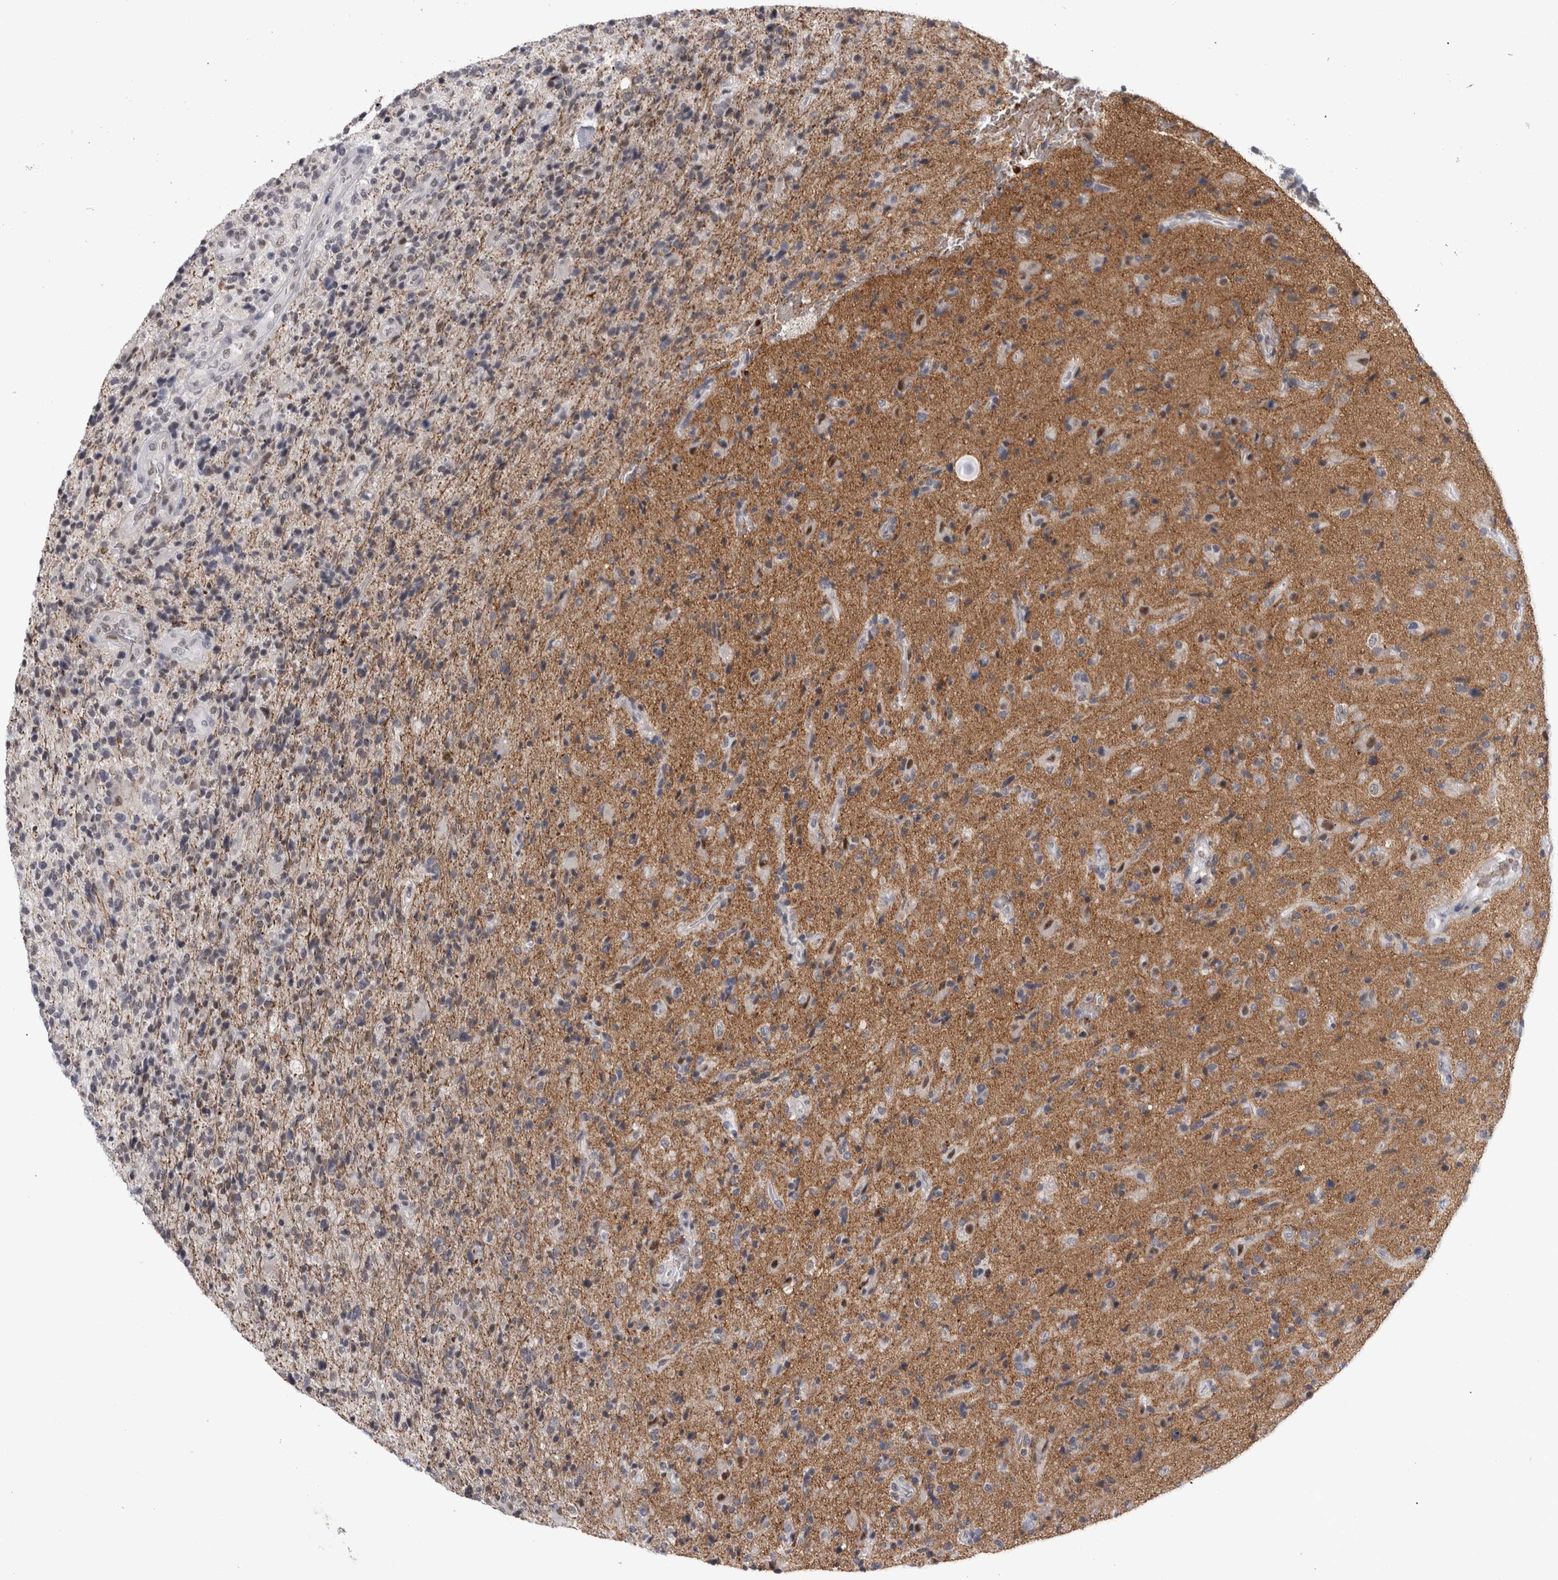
{"staining": {"intensity": "negative", "quantity": "none", "location": "none"}, "tissue": "glioma", "cell_type": "Tumor cells", "image_type": "cancer", "snomed": [{"axis": "morphology", "description": "Glioma, malignant, High grade"}, {"axis": "topography", "description": "Brain"}], "caption": "A photomicrograph of malignant glioma (high-grade) stained for a protein reveals no brown staining in tumor cells.", "gene": "PEBP4", "patient": {"sex": "male", "age": 72}}